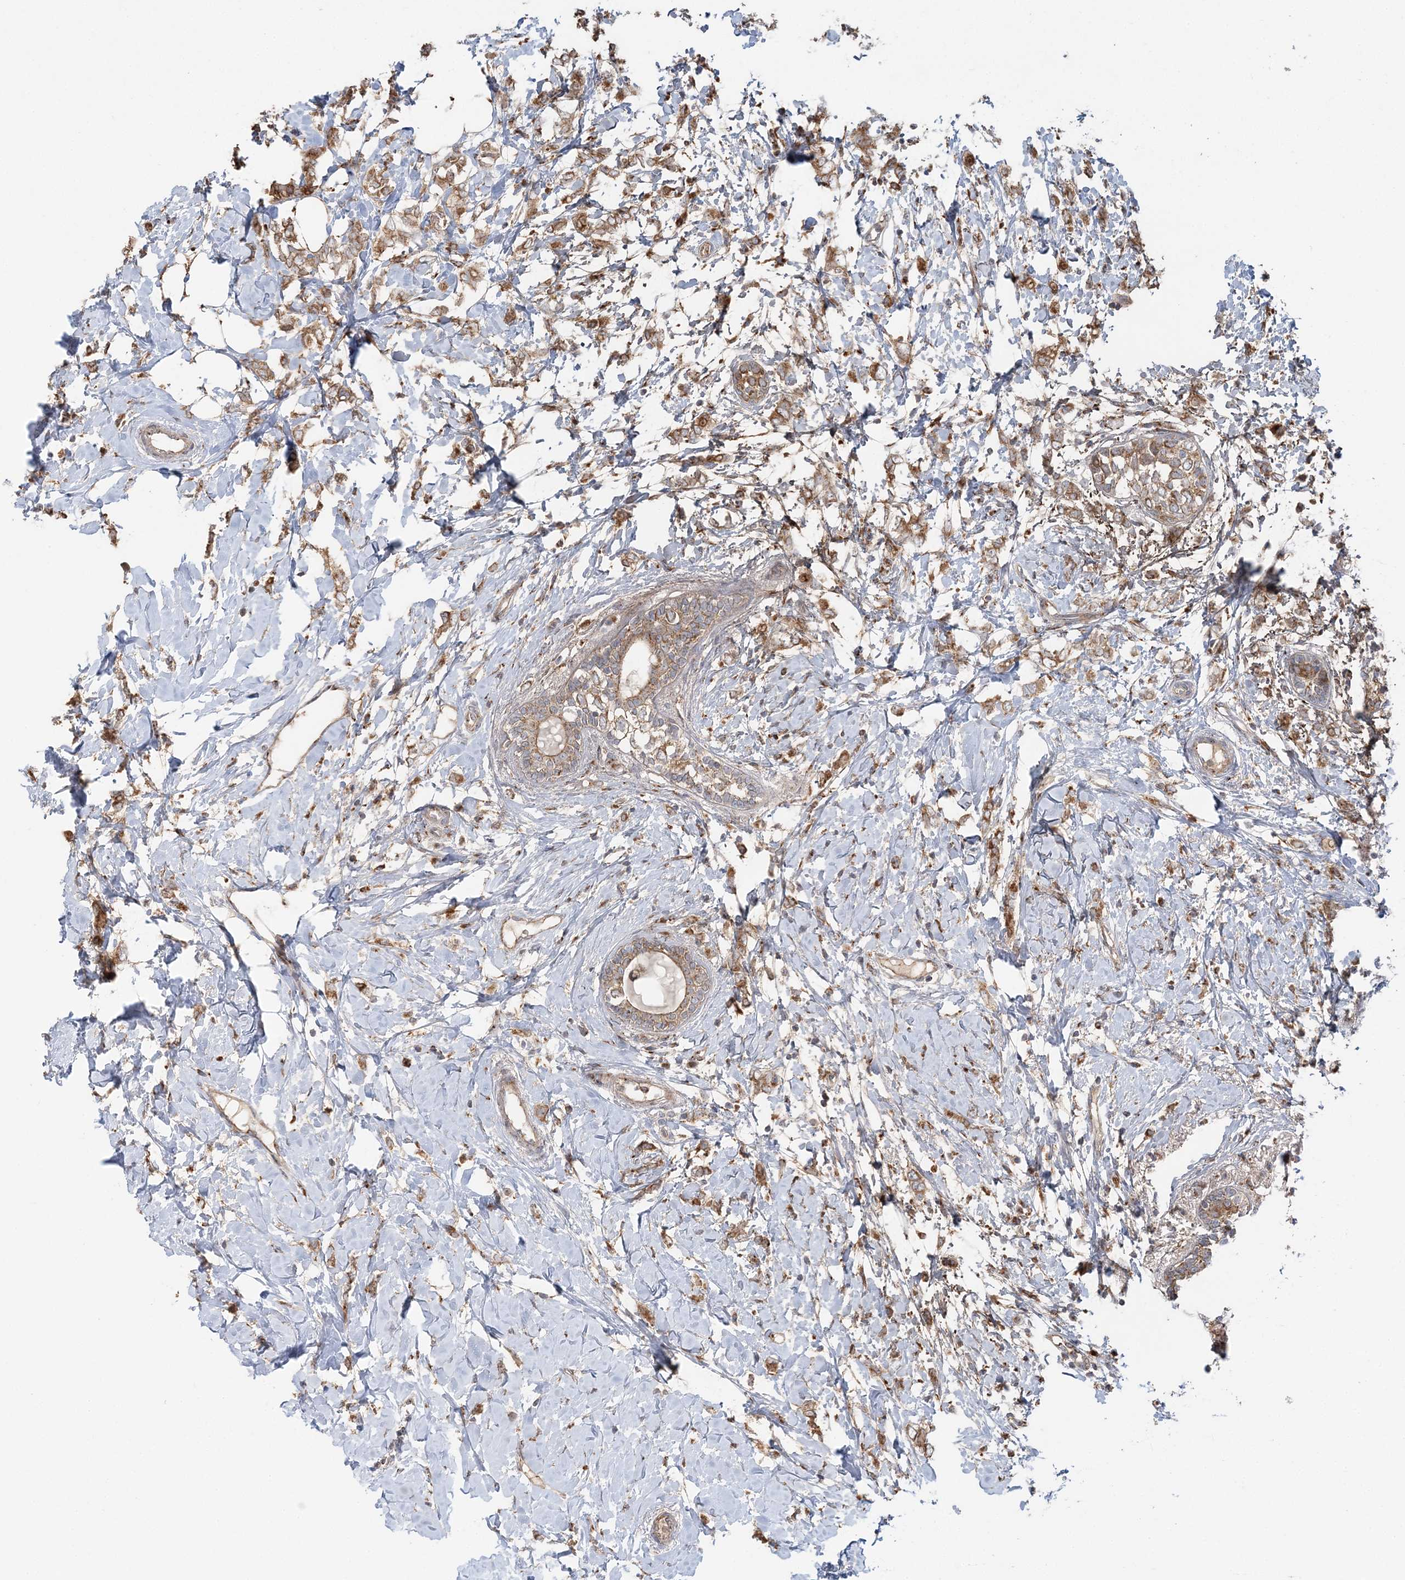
{"staining": {"intensity": "moderate", "quantity": ">75%", "location": "cytoplasmic/membranous"}, "tissue": "breast cancer", "cell_type": "Tumor cells", "image_type": "cancer", "snomed": [{"axis": "morphology", "description": "Normal tissue, NOS"}, {"axis": "morphology", "description": "Lobular carcinoma"}, {"axis": "topography", "description": "Breast"}], "caption": "A micrograph of human breast cancer (lobular carcinoma) stained for a protein reveals moderate cytoplasmic/membranous brown staining in tumor cells.", "gene": "ABCC3", "patient": {"sex": "female", "age": 47}}